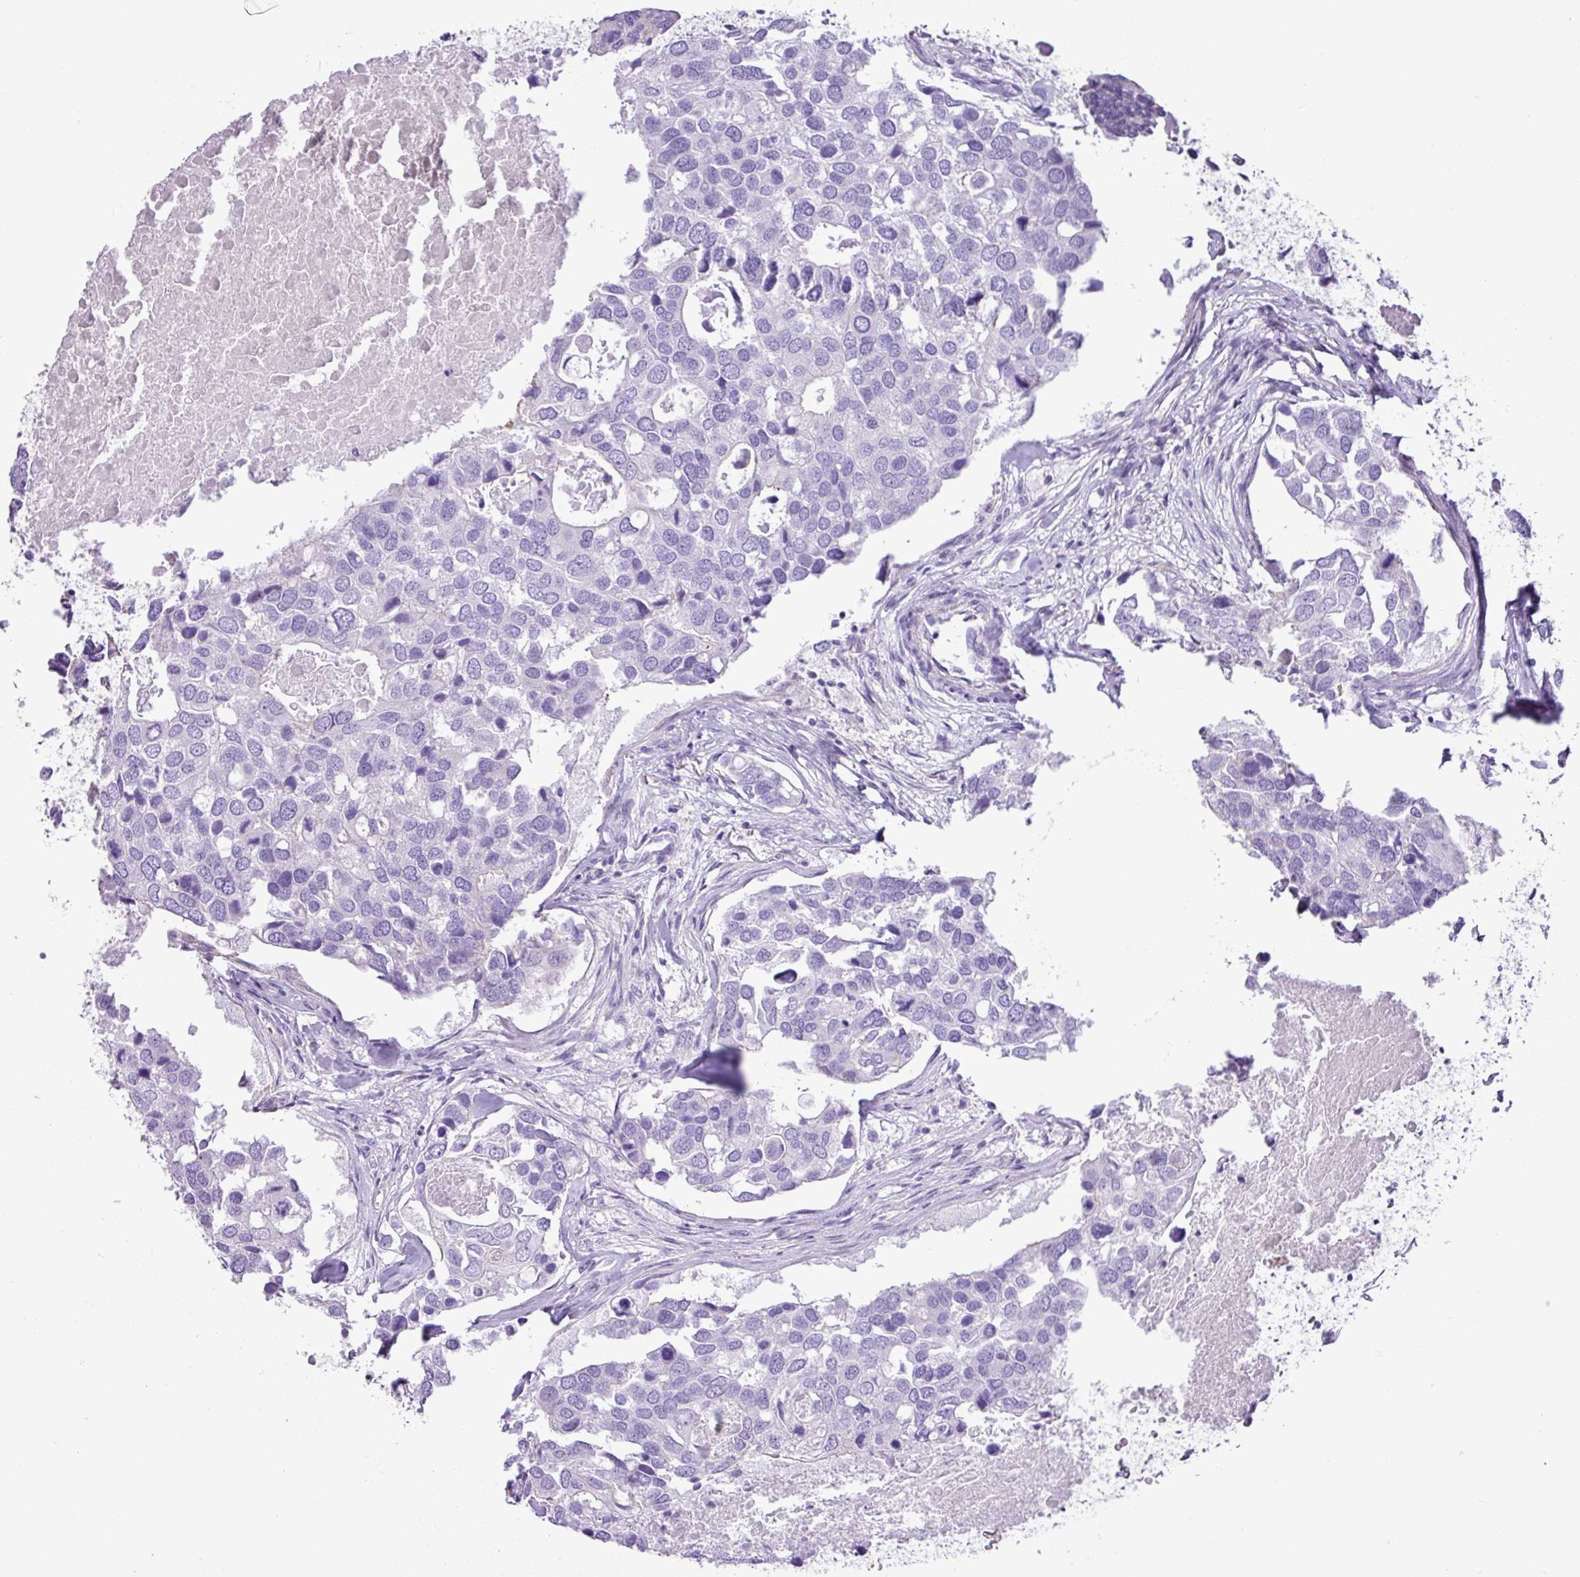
{"staining": {"intensity": "negative", "quantity": "none", "location": "none"}, "tissue": "breast cancer", "cell_type": "Tumor cells", "image_type": "cancer", "snomed": [{"axis": "morphology", "description": "Duct carcinoma"}, {"axis": "topography", "description": "Breast"}], "caption": "DAB immunohistochemical staining of breast cancer (infiltrating ductal carcinoma) exhibits no significant staining in tumor cells. (DAB IHC visualized using brightfield microscopy, high magnification).", "gene": "ZNF334", "patient": {"sex": "female", "age": 83}}